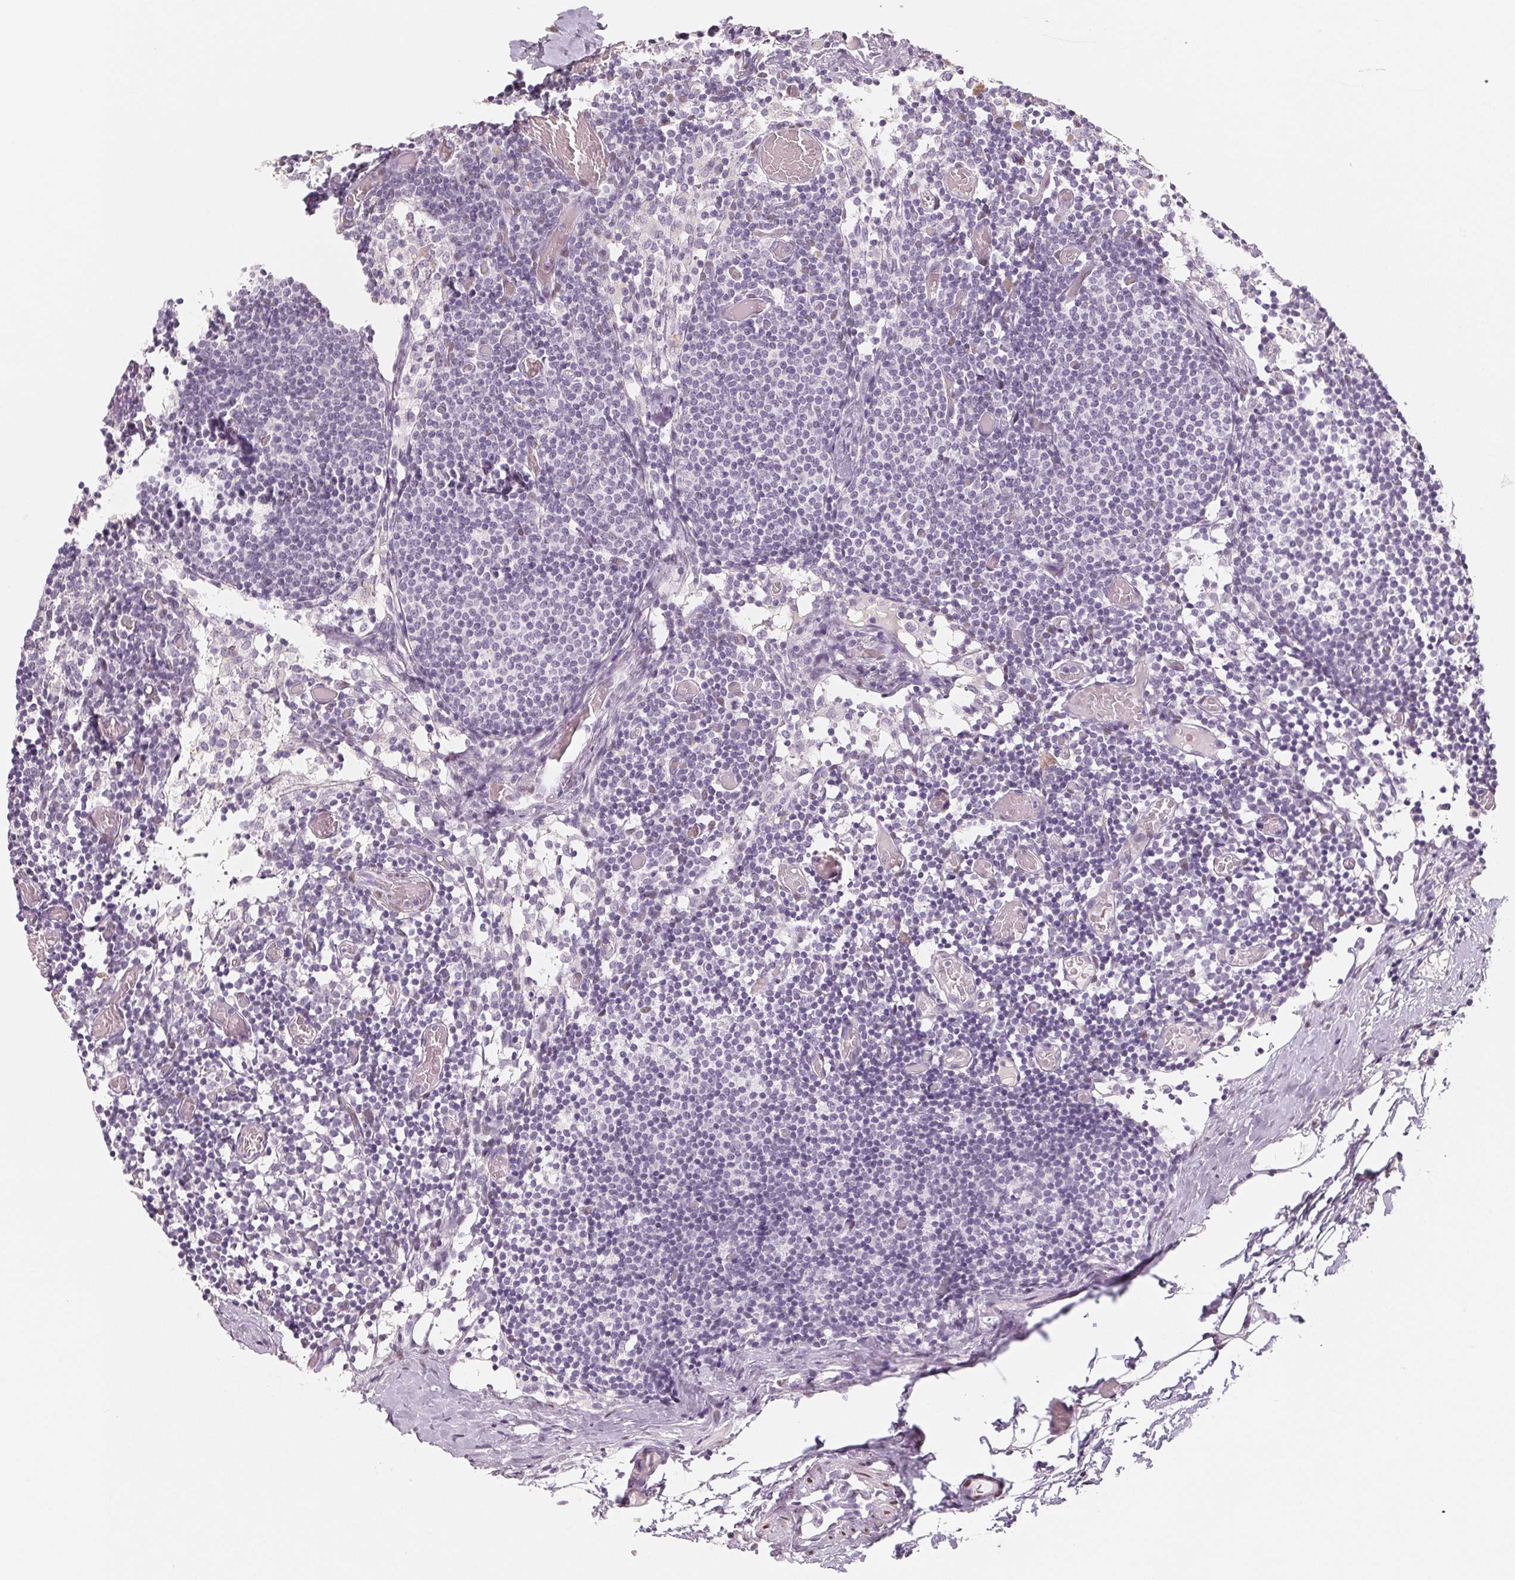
{"staining": {"intensity": "negative", "quantity": "none", "location": "none"}, "tissue": "lymph node", "cell_type": "Germinal center cells", "image_type": "normal", "snomed": [{"axis": "morphology", "description": "Normal tissue, NOS"}, {"axis": "topography", "description": "Lymph node"}], "caption": "Normal lymph node was stained to show a protein in brown. There is no significant positivity in germinal center cells.", "gene": "SMARCD3", "patient": {"sex": "female", "age": 41}}